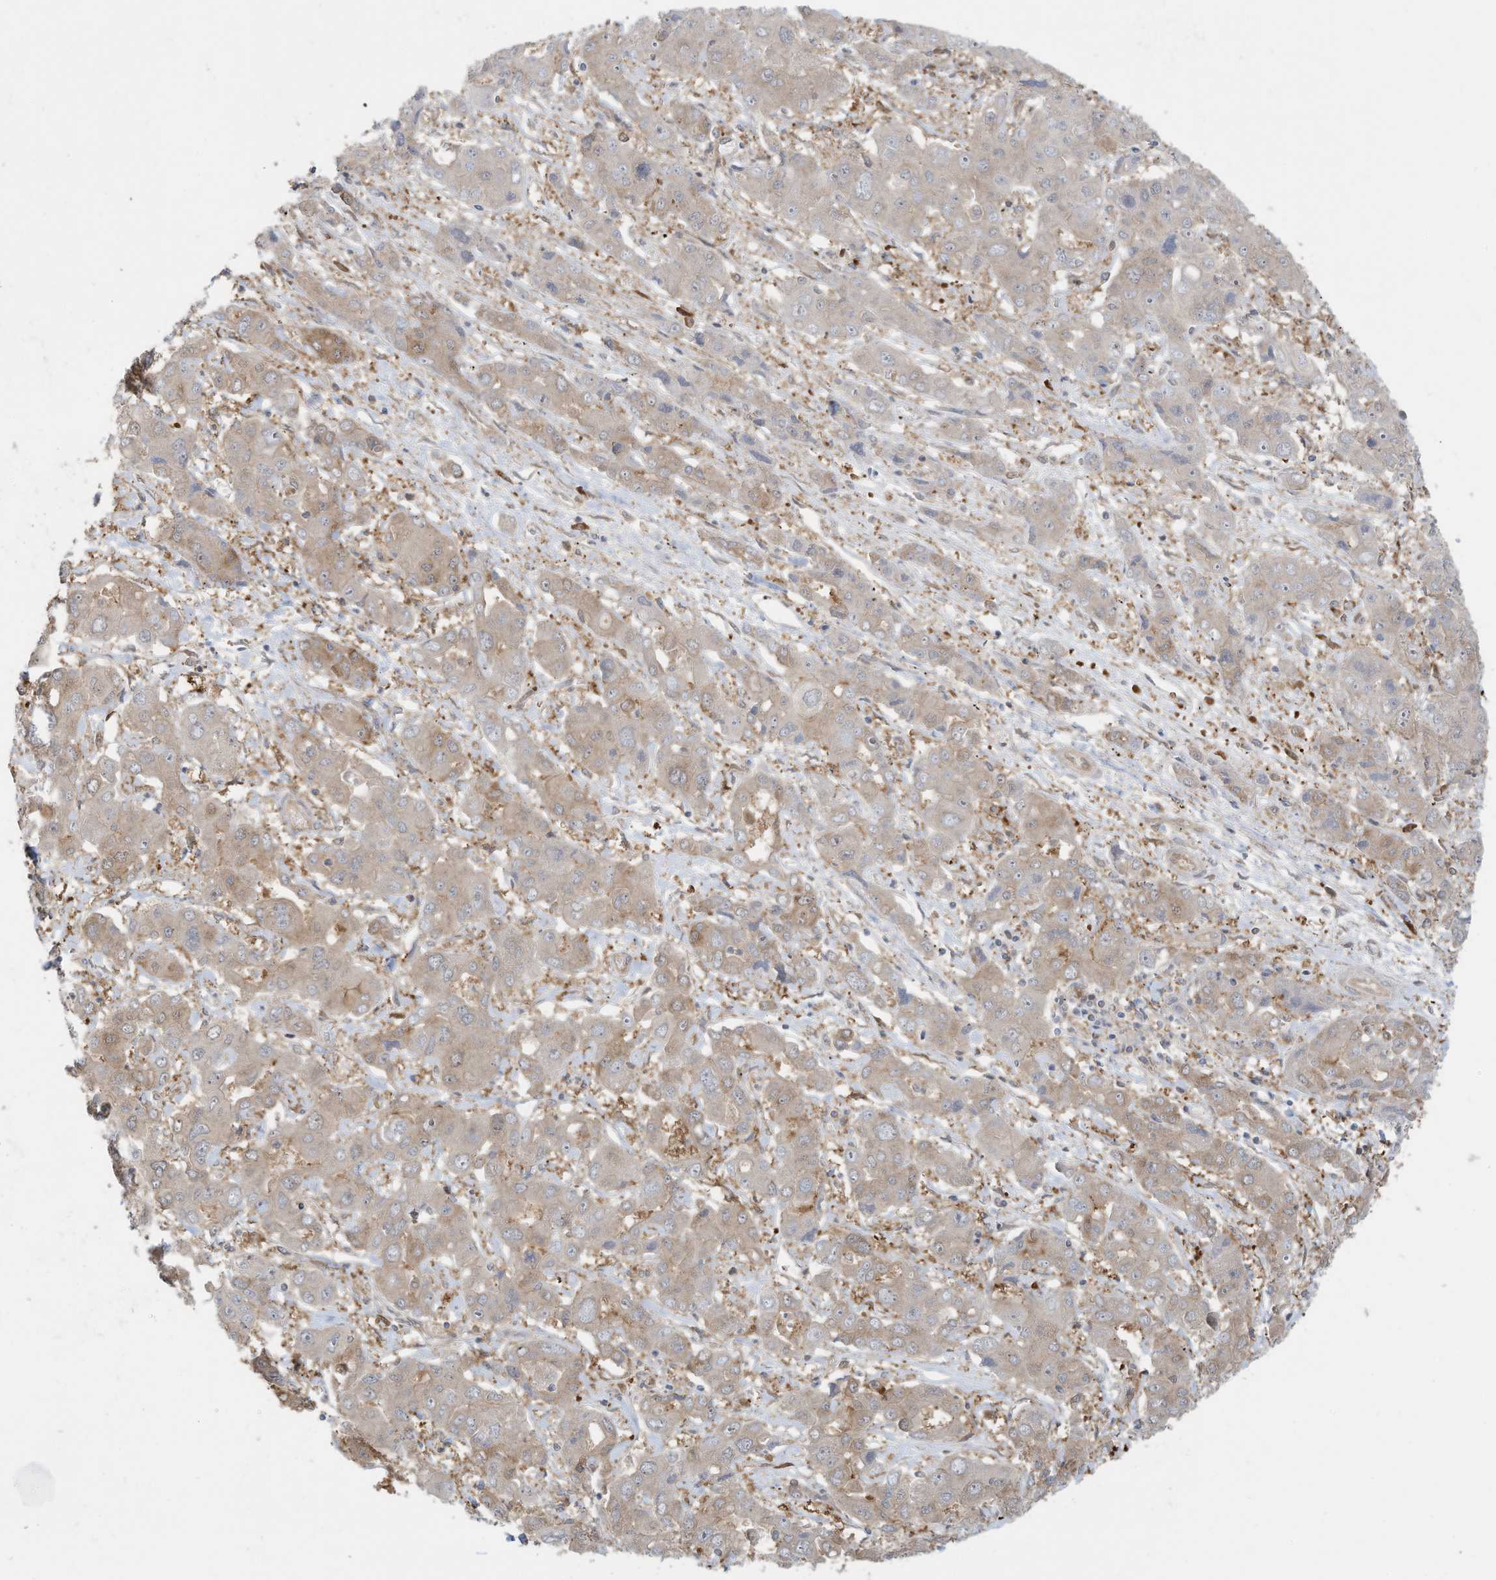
{"staining": {"intensity": "weak", "quantity": "<25%", "location": "cytoplasmic/membranous"}, "tissue": "liver cancer", "cell_type": "Tumor cells", "image_type": "cancer", "snomed": [{"axis": "morphology", "description": "Cholangiocarcinoma"}, {"axis": "topography", "description": "Liver"}], "caption": "Tumor cells show no significant positivity in liver cancer.", "gene": "USE1", "patient": {"sex": "male", "age": 67}}